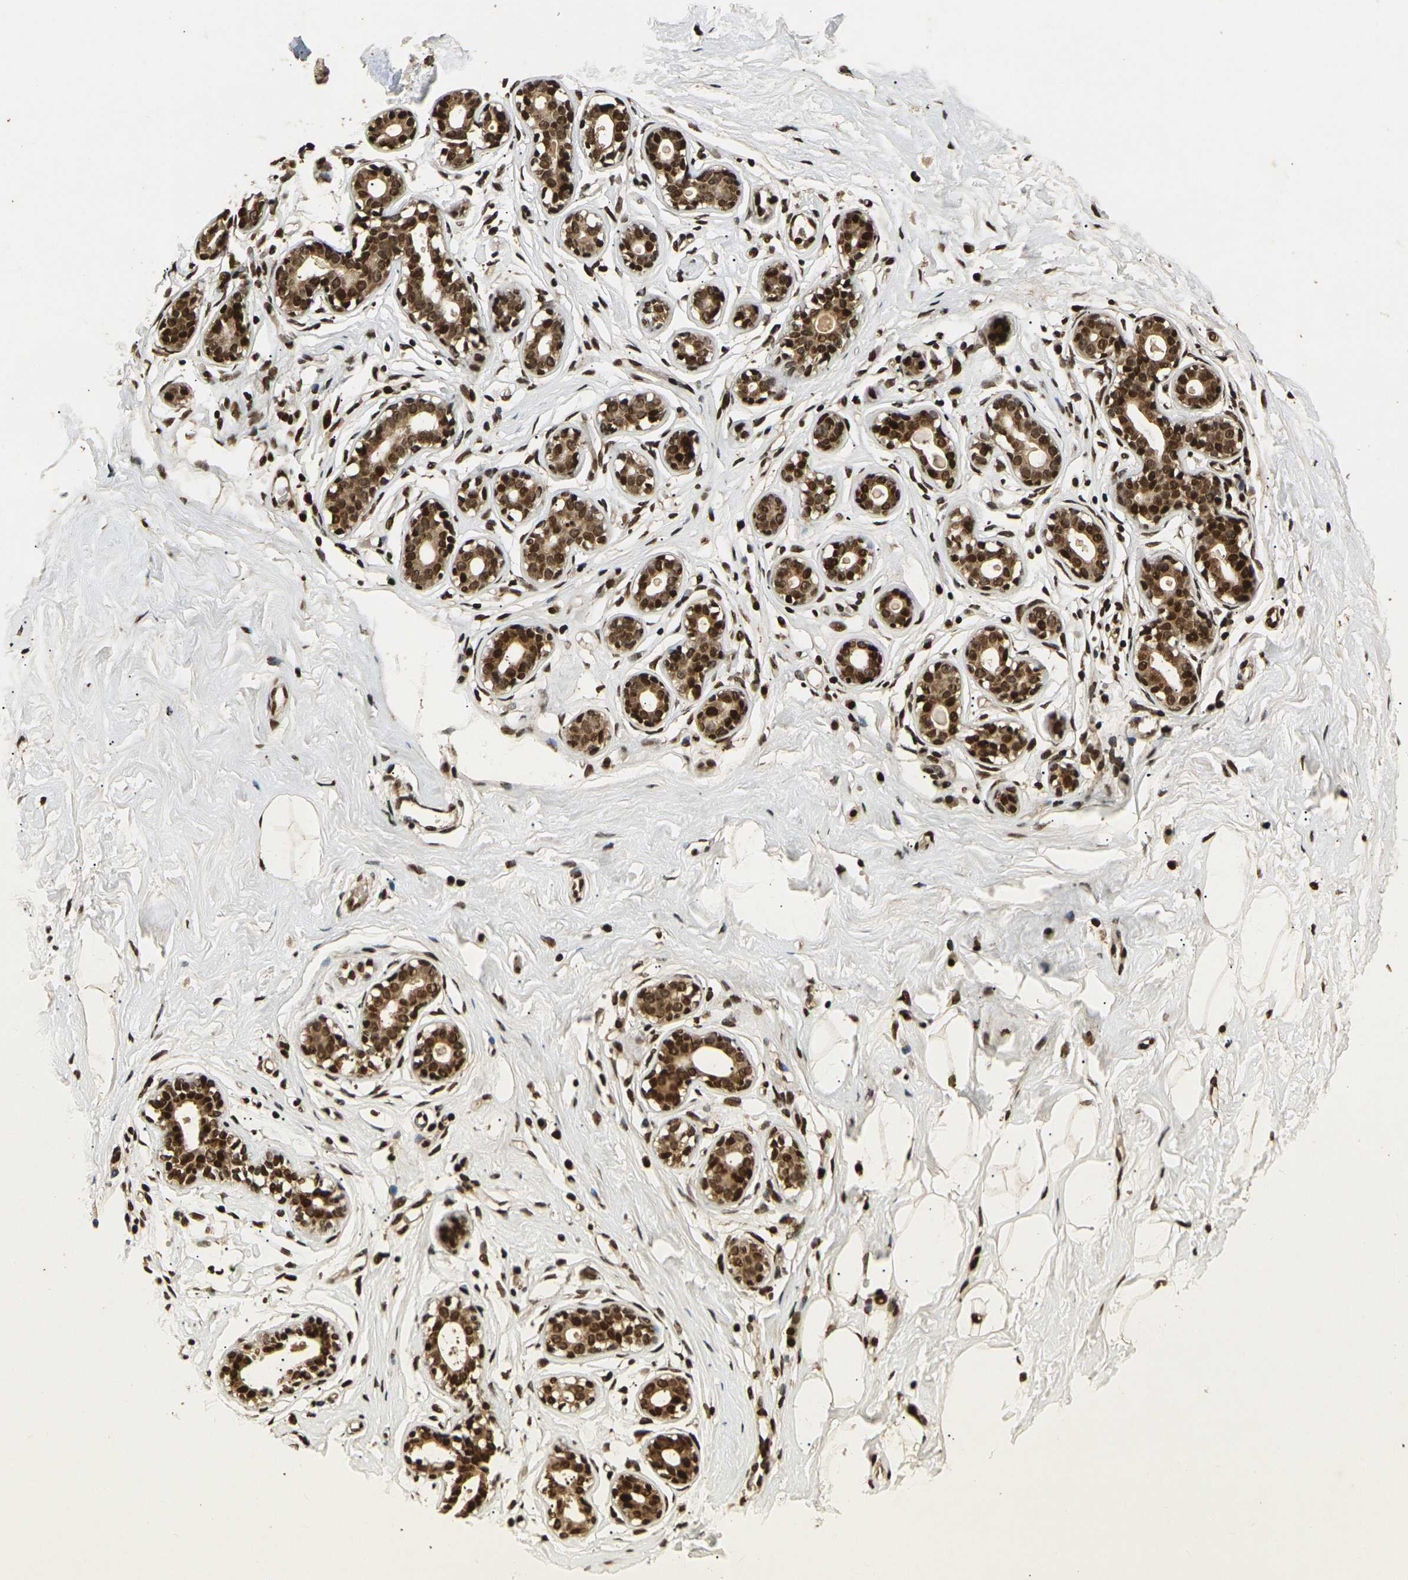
{"staining": {"intensity": "strong", "quantity": ">75%", "location": "nuclear"}, "tissue": "breast", "cell_type": "Adipocytes", "image_type": "normal", "snomed": [{"axis": "morphology", "description": "Normal tissue, NOS"}, {"axis": "topography", "description": "Breast"}], "caption": "IHC (DAB) staining of benign human breast demonstrates strong nuclear protein positivity in about >75% of adipocytes. (Brightfield microscopy of DAB IHC at high magnification).", "gene": "ACTL6A", "patient": {"sex": "female", "age": 23}}